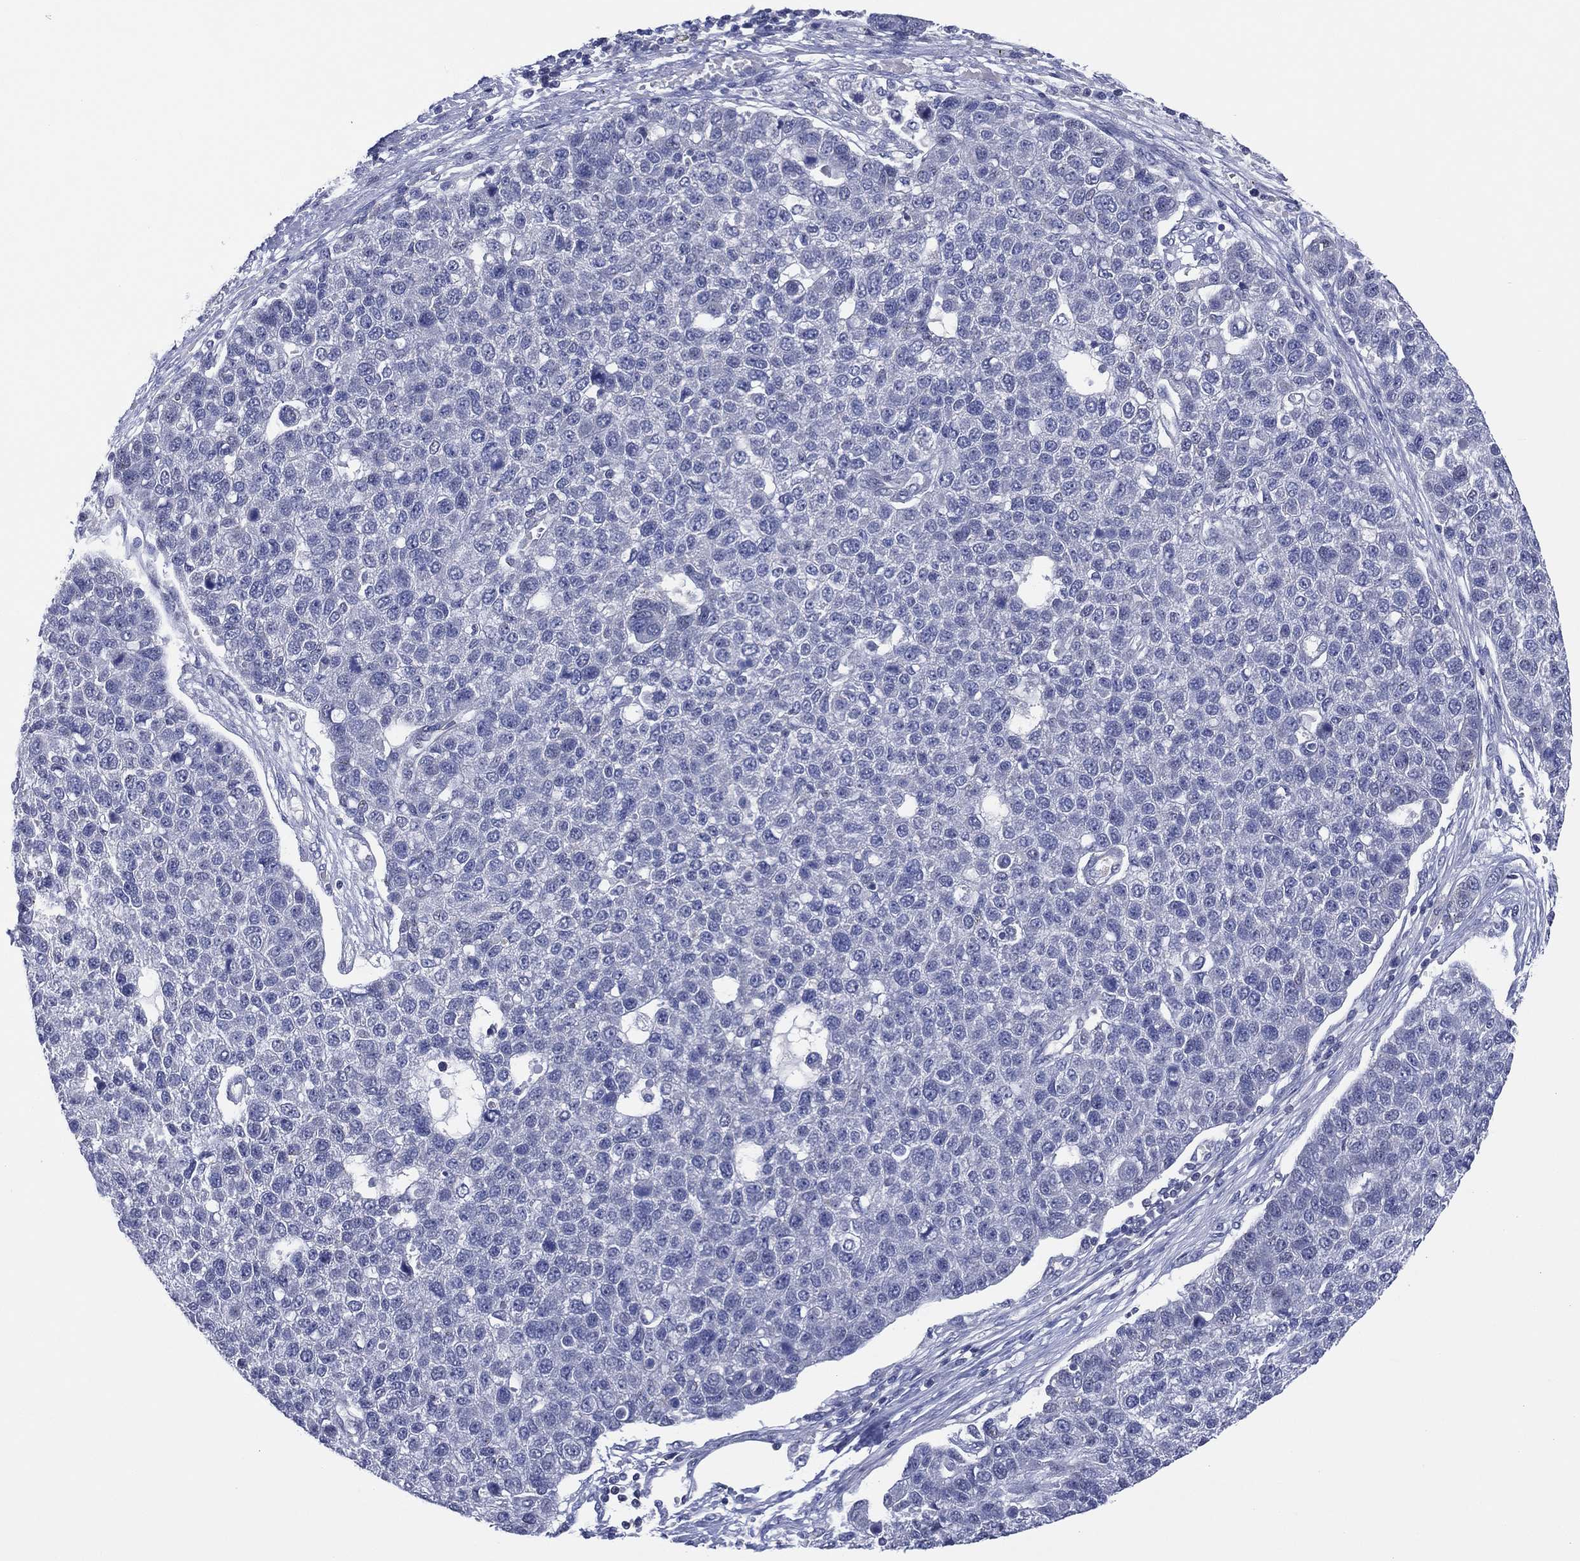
{"staining": {"intensity": "negative", "quantity": "none", "location": "none"}, "tissue": "pancreatic cancer", "cell_type": "Tumor cells", "image_type": "cancer", "snomed": [{"axis": "morphology", "description": "Adenocarcinoma, NOS"}, {"axis": "topography", "description": "Pancreas"}], "caption": "The immunohistochemistry (IHC) histopathology image has no significant staining in tumor cells of pancreatic cancer (adenocarcinoma) tissue.", "gene": "TRIM31", "patient": {"sex": "female", "age": 61}}